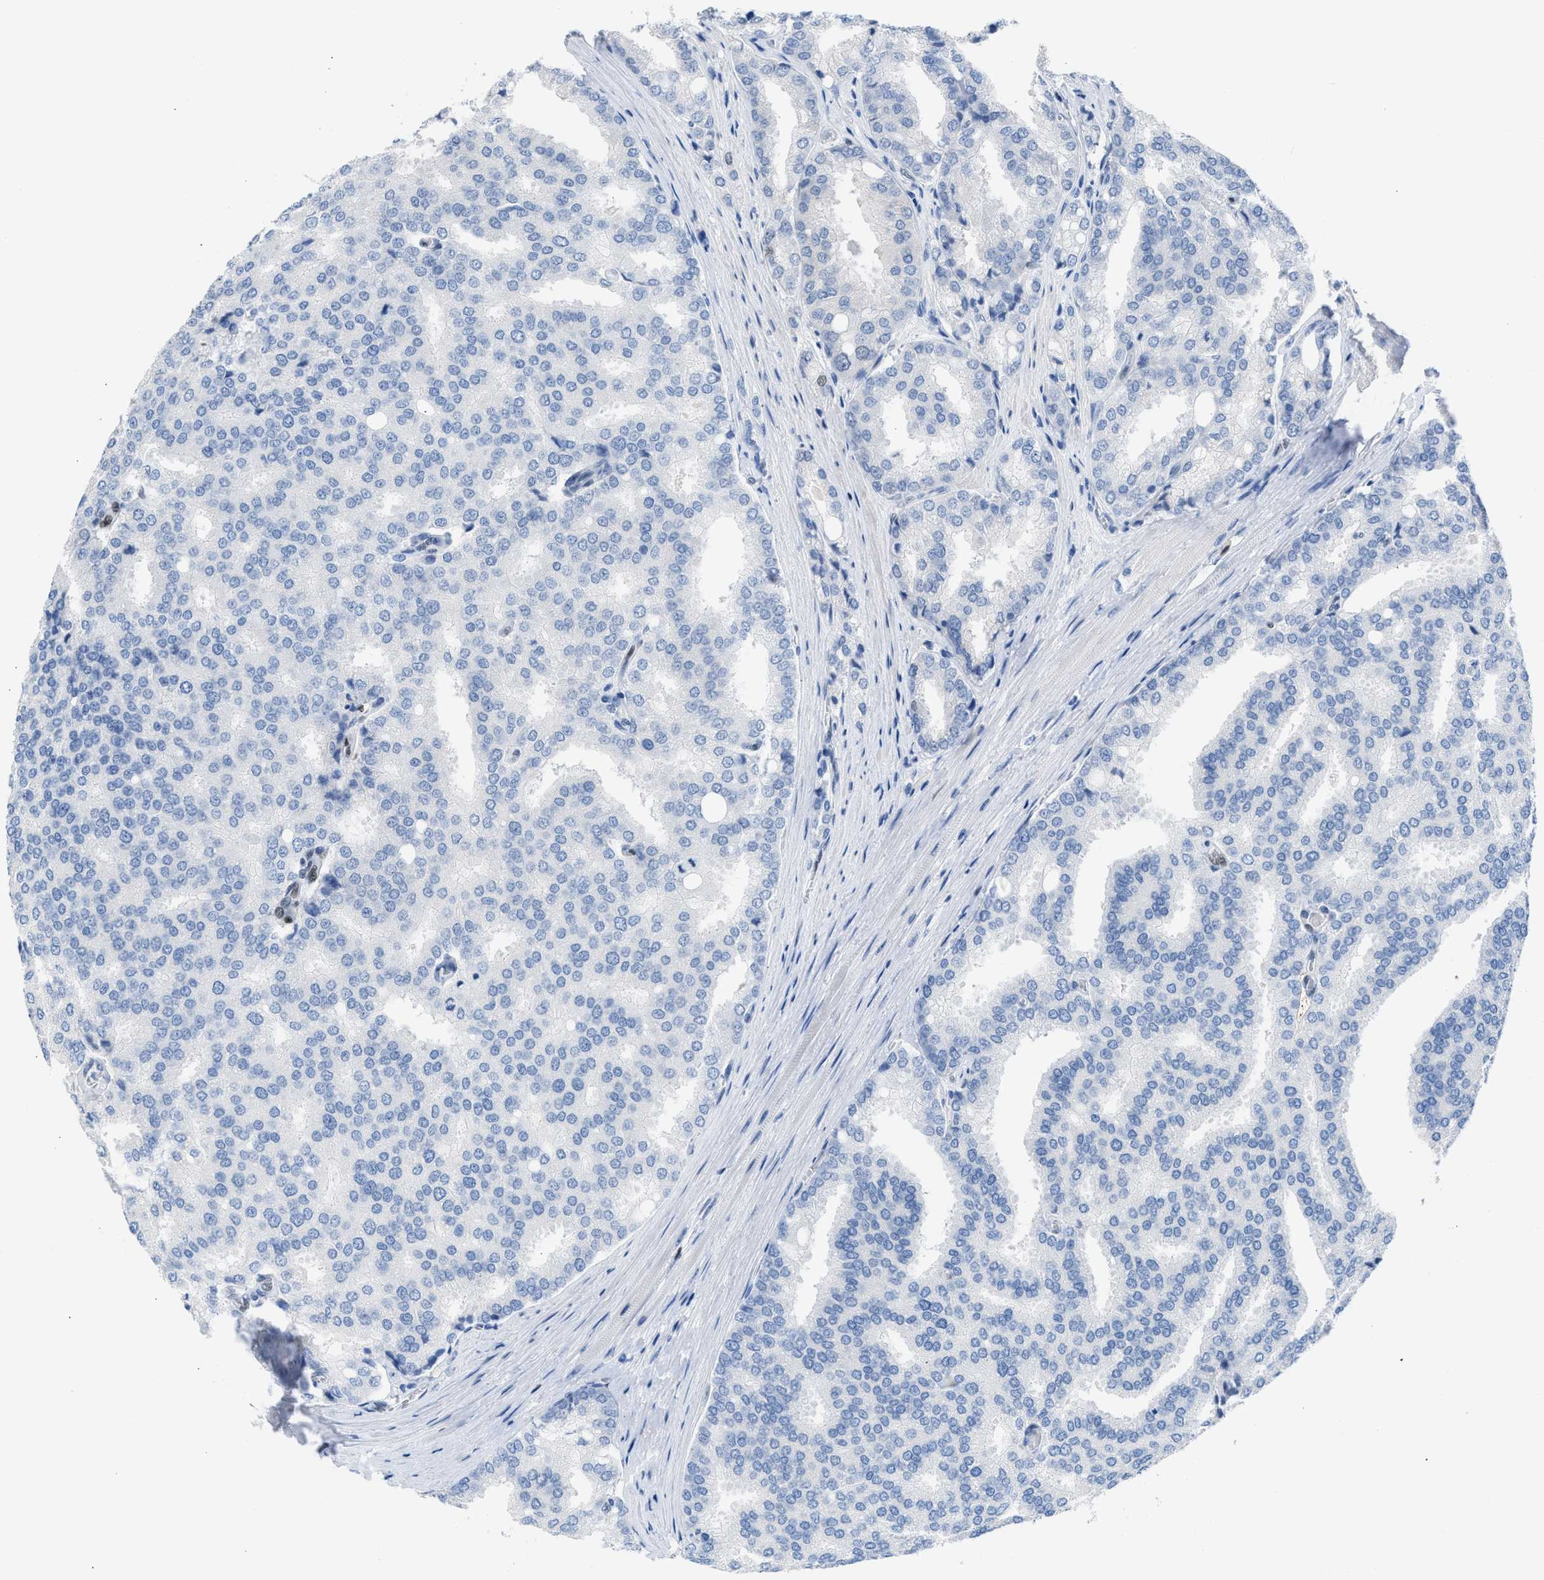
{"staining": {"intensity": "negative", "quantity": "none", "location": "none"}, "tissue": "prostate cancer", "cell_type": "Tumor cells", "image_type": "cancer", "snomed": [{"axis": "morphology", "description": "Adenocarcinoma, High grade"}, {"axis": "topography", "description": "Prostate"}], "caption": "This is an immunohistochemistry image of prostate high-grade adenocarcinoma. There is no expression in tumor cells.", "gene": "LEF1", "patient": {"sex": "male", "age": 50}}